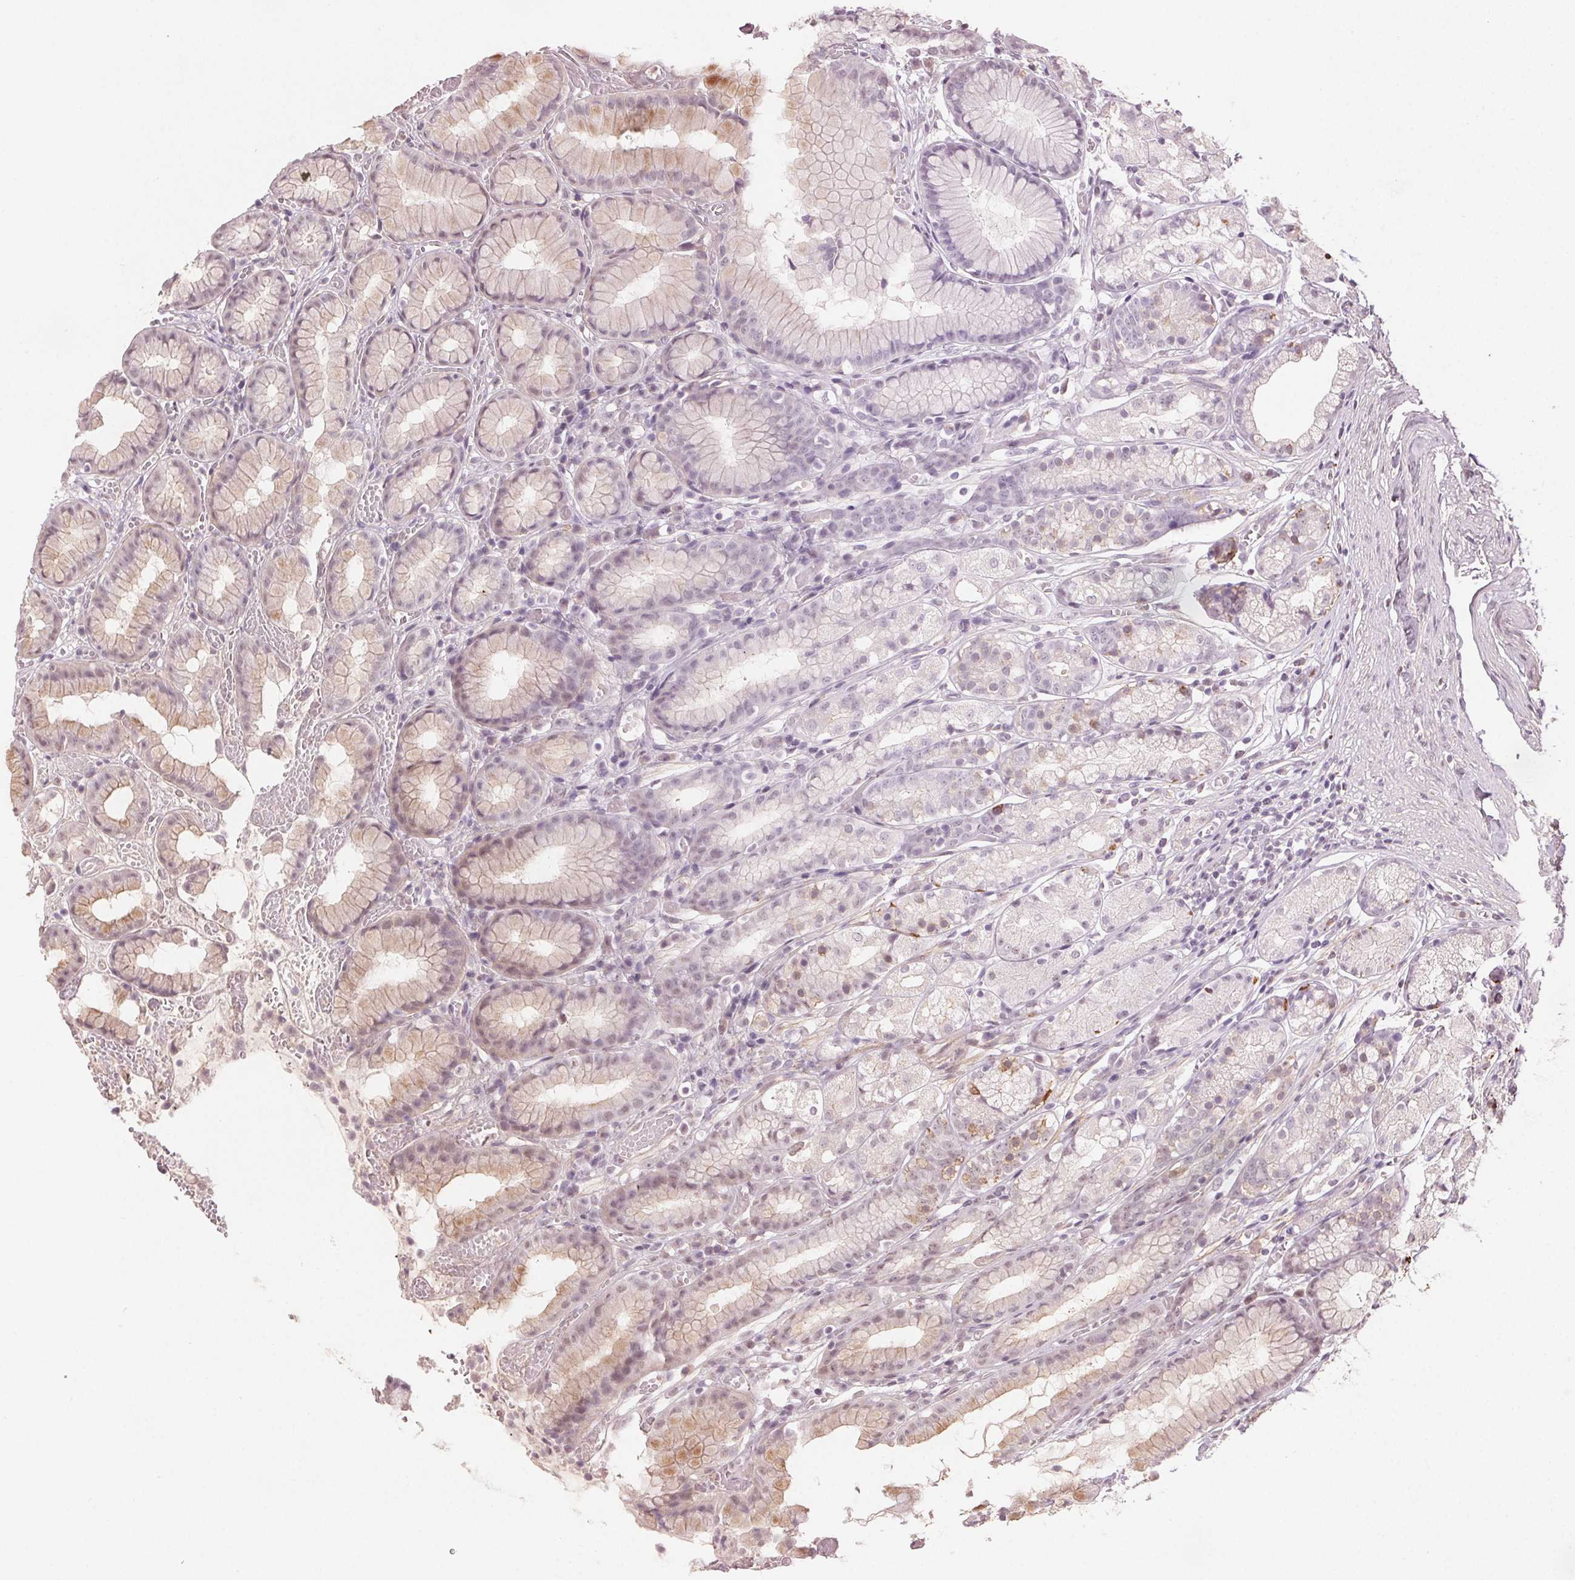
{"staining": {"intensity": "moderate", "quantity": "<25%", "location": "cytoplasmic/membranous,nuclear"}, "tissue": "stomach", "cell_type": "Glandular cells", "image_type": "normal", "snomed": [{"axis": "morphology", "description": "Normal tissue, NOS"}, {"axis": "topography", "description": "Smooth muscle"}, {"axis": "topography", "description": "Stomach"}], "caption": "An immunohistochemistry (IHC) photomicrograph of unremarkable tissue is shown. Protein staining in brown highlights moderate cytoplasmic/membranous,nuclear positivity in stomach within glandular cells.", "gene": "TUB", "patient": {"sex": "male", "age": 70}}